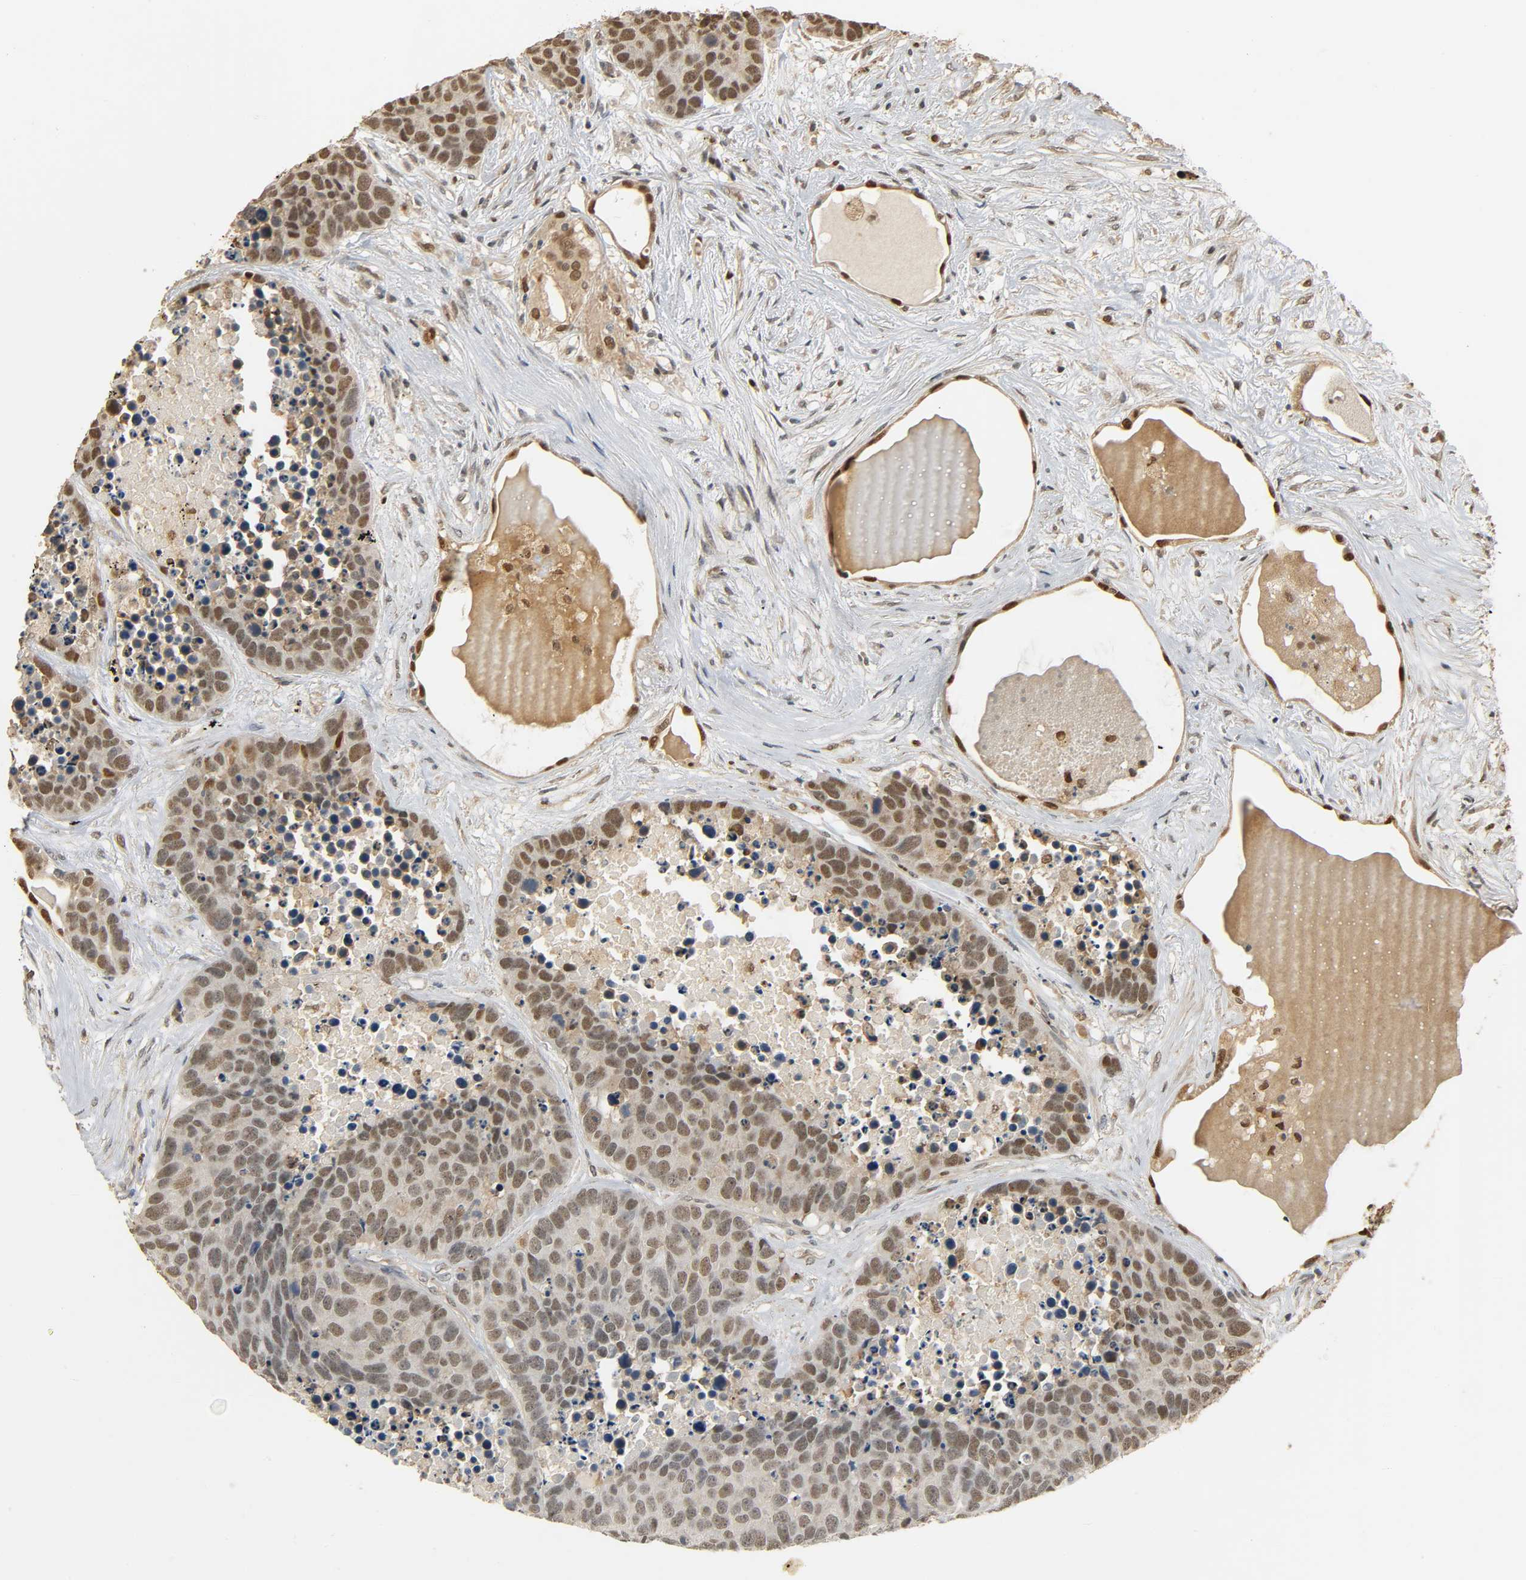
{"staining": {"intensity": "moderate", "quantity": ">75%", "location": "nuclear"}, "tissue": "carcinoid", "cell_type": "Tumor cells", "image_type": "cancer", "snomed": [{"axis": "morphology", "description": "Carcinoid, malignant, NOS"}, {"axis": "topography", "description": "Lung"}], "caption": "This is an image of immunohistochemistry staining of carcinoid, which shows moderate staining in the nuclear of tumor cells.", "gene": "ZFPM2", "patient": {"sex": "male", "age": 60}}